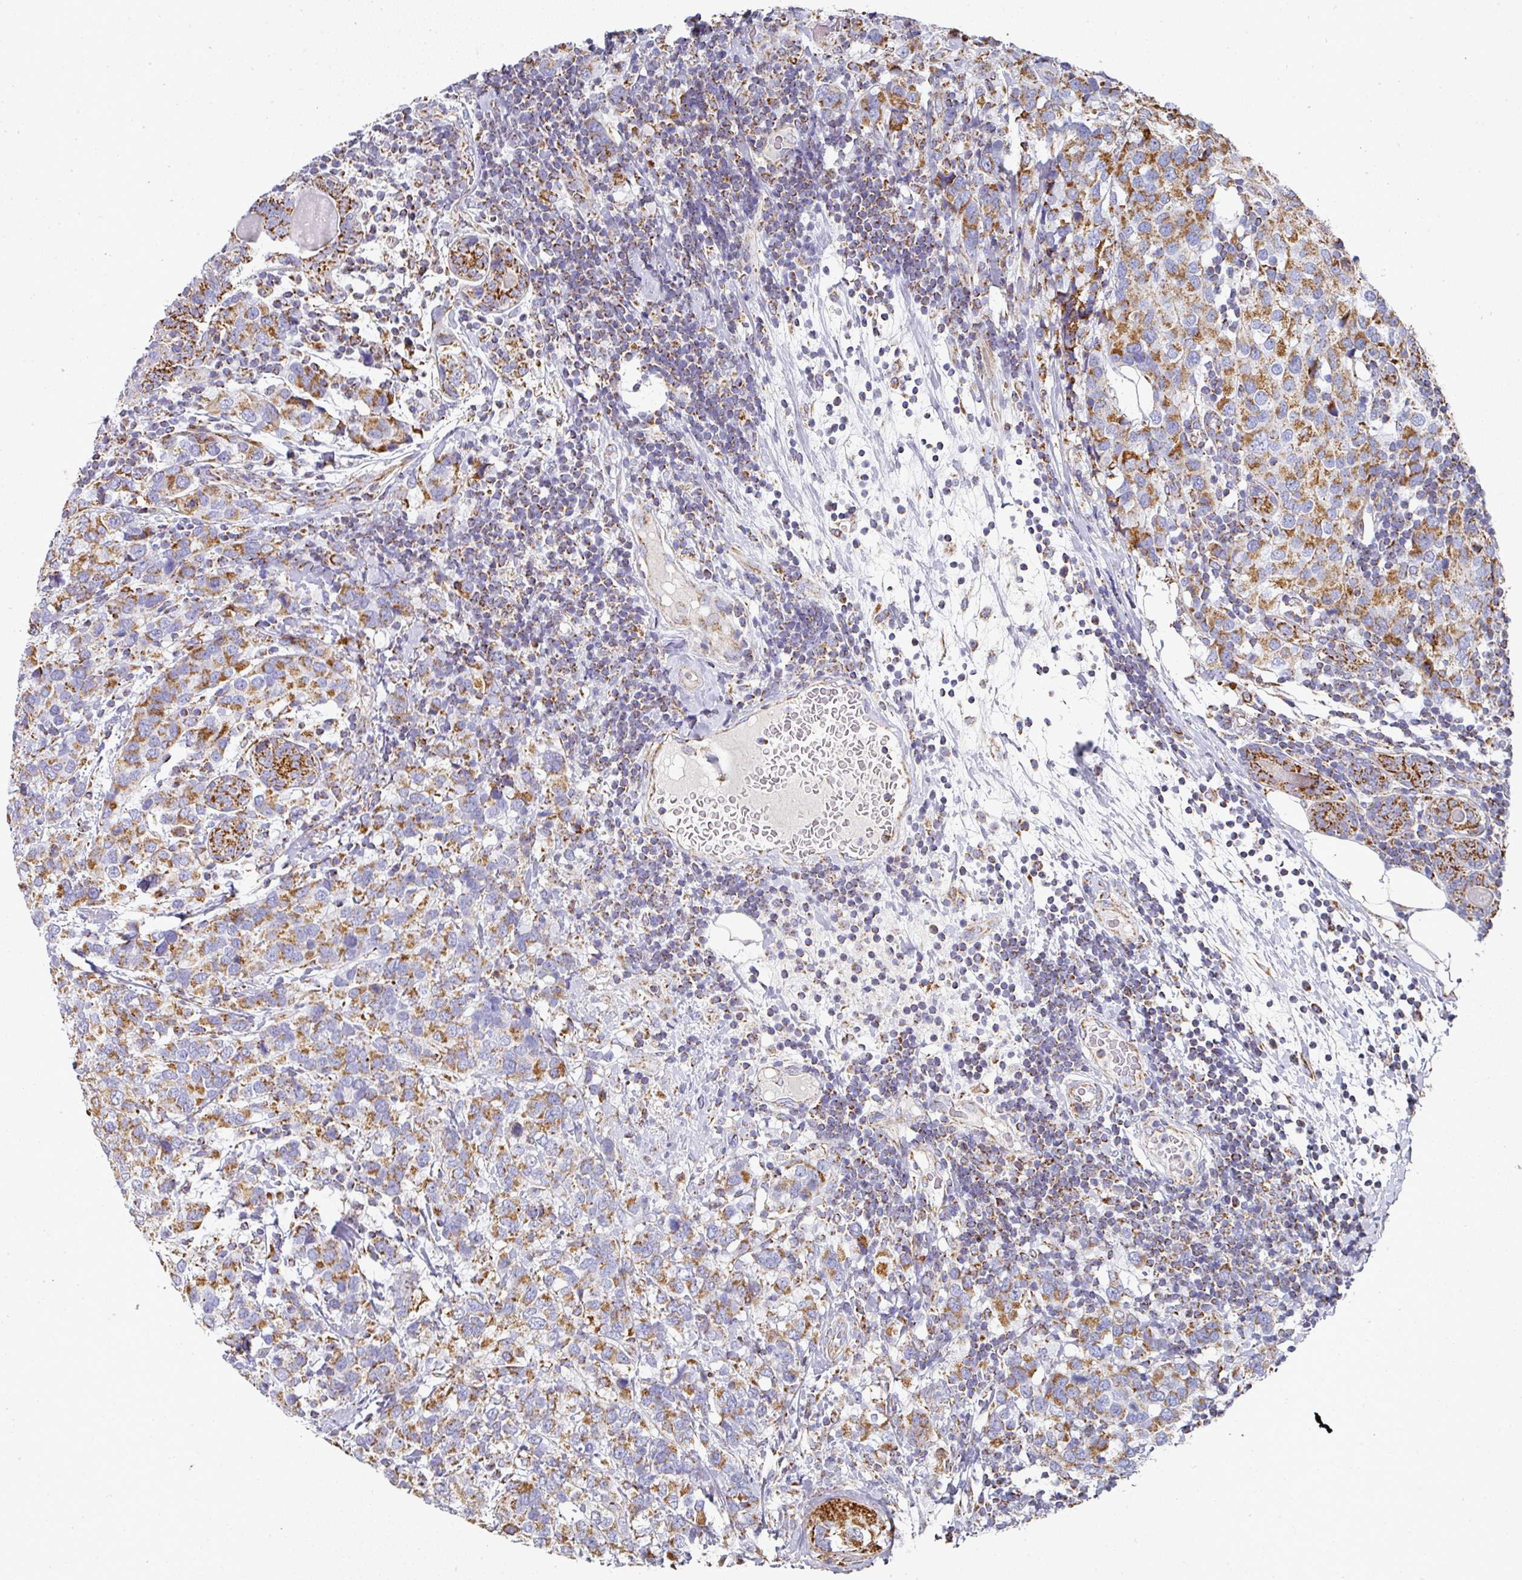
{"staining": {"intensity": "moderate", "quantity": ">75%", "location": "cytoplasmic/membranous"}, "tissue": "breast cancer", "cell_type": "Tumor cells", "image_type": "cancer", "snomed": [{"axis": "morphology", "description": "Lobular carcinoma"}, {"axis": "topography", "description": "Breast"}], "caption": "Immunohistochemical staining of human breast cancer reveals medium levels of moderate cytoplasmic/membranous staining in approximately >75% of tumor cells.", "gene": "UQCRFS1", "patient": {"sex": "female", "age": 59}}